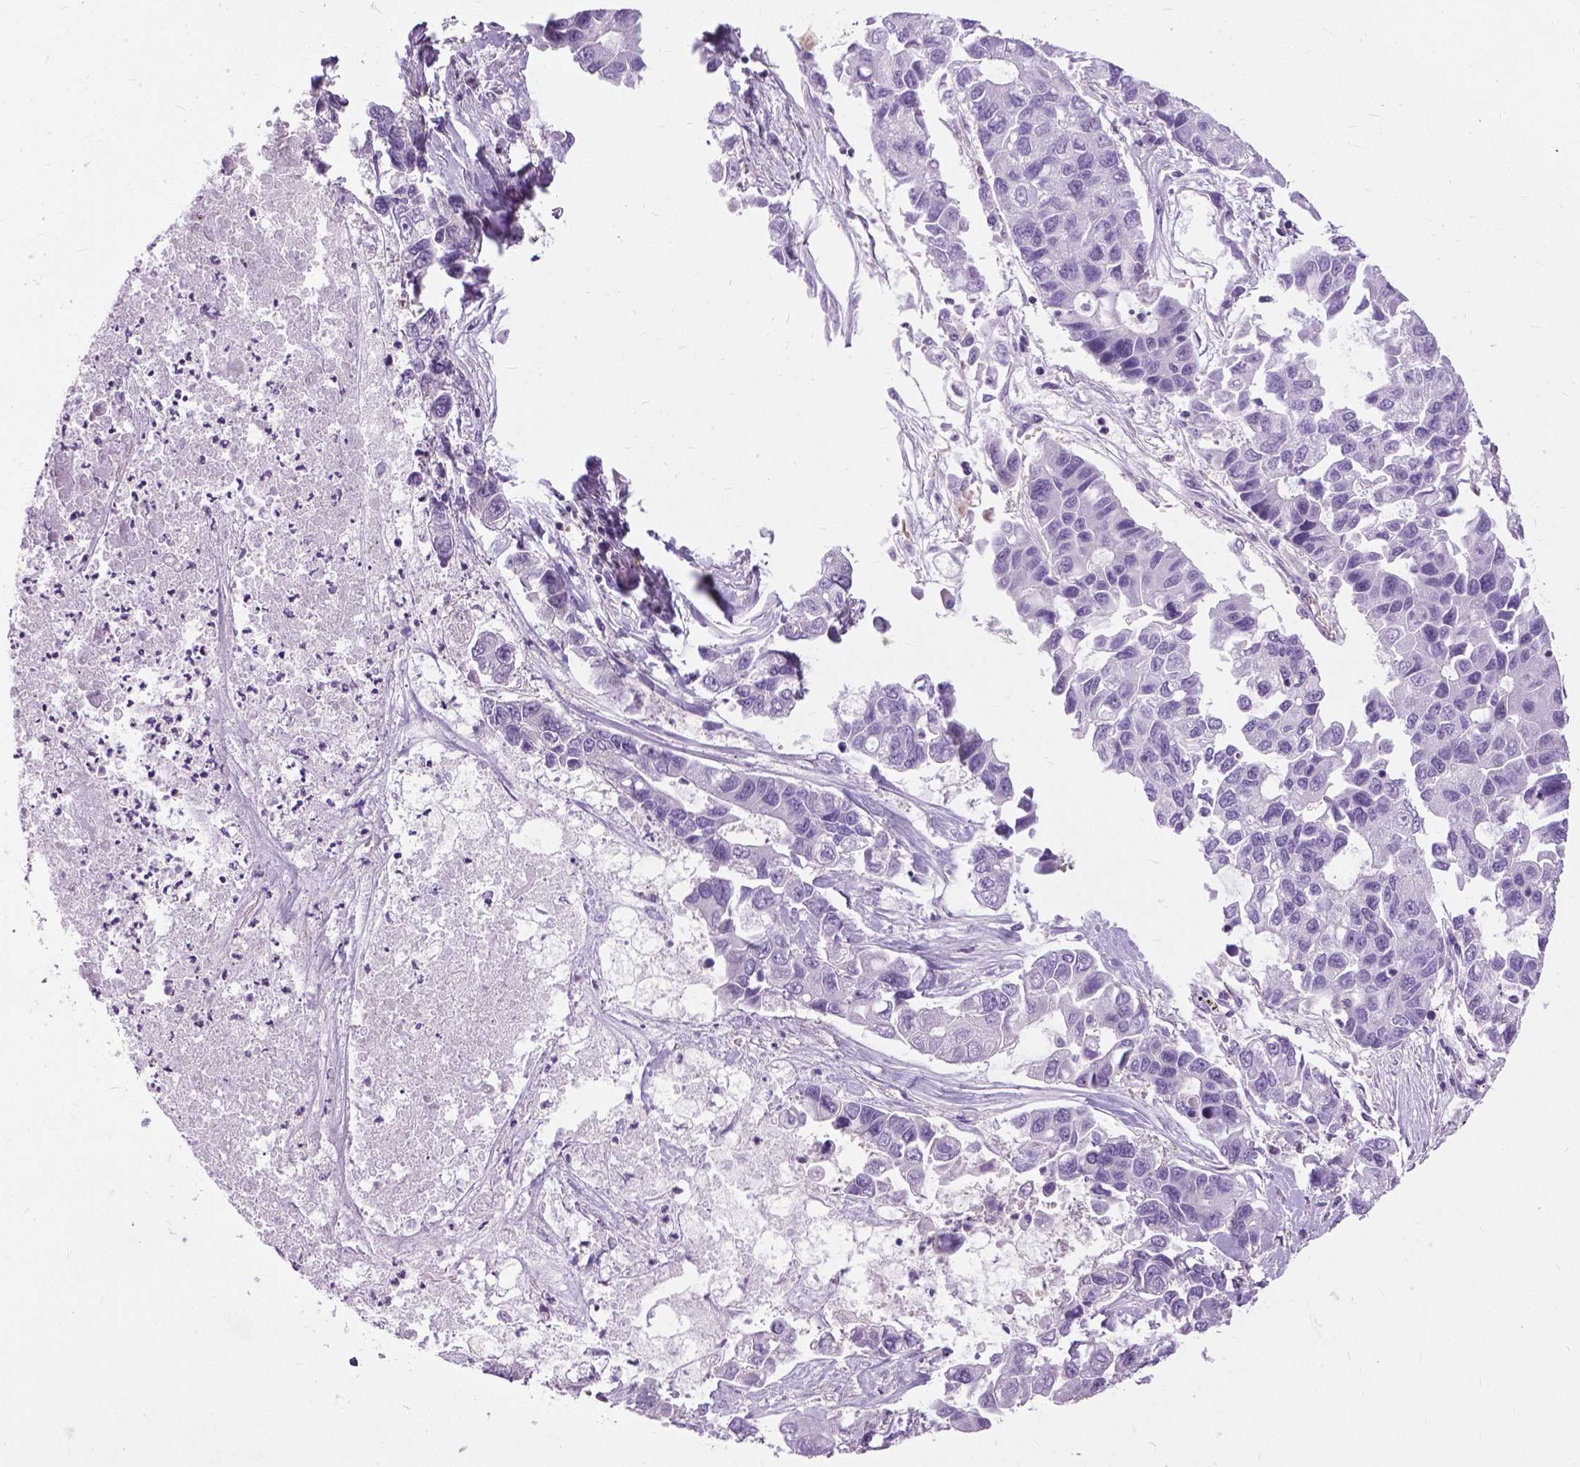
{"staining": {"intensity": "negative", "quantity": "none", "location": "none"}, "tissue": "lung cancer", "cell_type": "Tumor cells", "image_type": "cancer", "snomed": [{"axis": "morphology", "description": "Adenocarcinoma, NOS"}, {"axis": "topography", "description": "Bronchus"}, {"axis": "topography", "description": "Lung"}], "caption": "IHC histopathology image of human lung cancer (adenocarcinoma) stained for a protein (brown), which reveals no positivity in tumor cells.", "gene": "JAK3", "patient": {"sex": "female", "age": 51}}